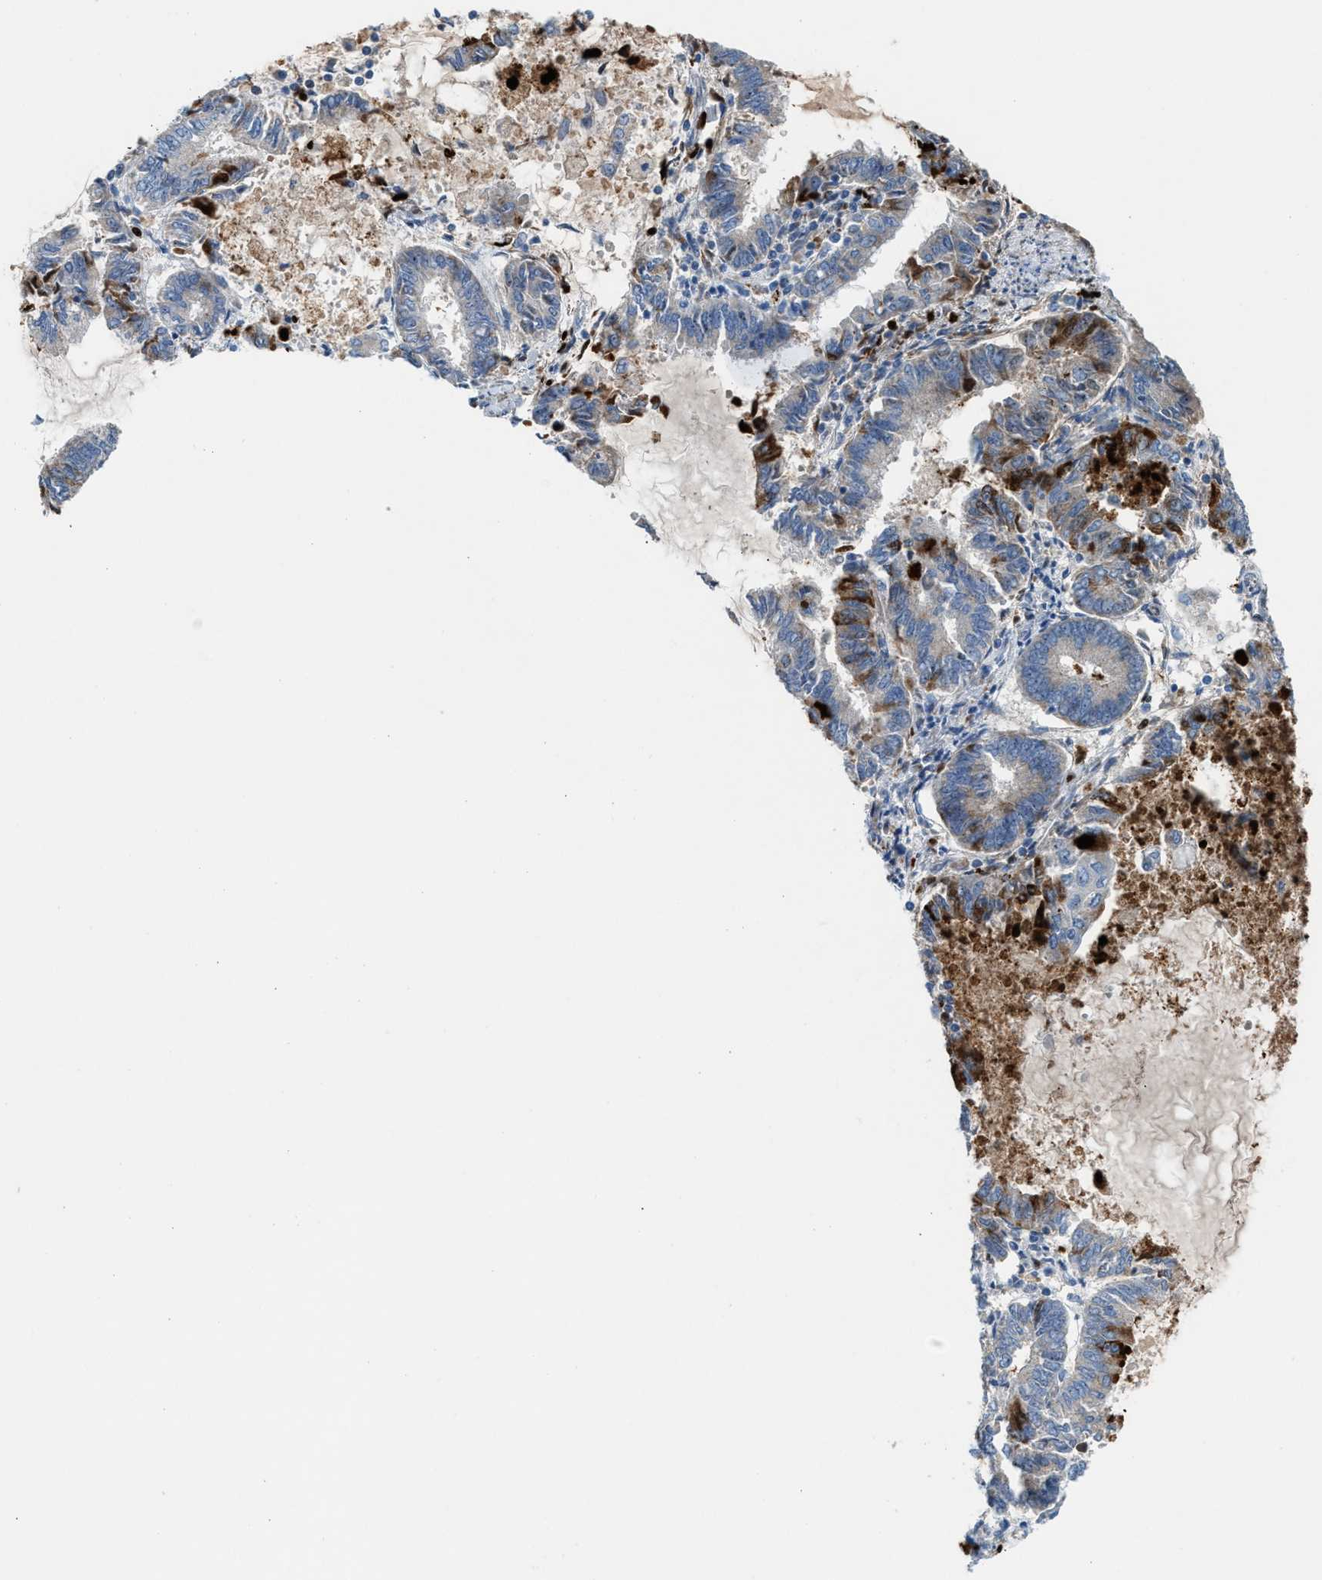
{"staining": {"intensity": "moderate", "quantity": "<25%", "location": "cytoplasmic/membranous"}, "tissue": "endometrial cancer", "cell_type": "Tumor cells", "image_type": "cancer", "snomed": [{"axis": "morphology", "description": "Adenocarcinoma, NOS"}, {"axis": "topography", "description": "Endometrium"}], "caption": "Immunohistochemical staining of human endometrial cancer demonstrates moderate cytoplasmic/membranous protein staining in approximately <25% of tumor cells. The staining was performed using DAB to visualize the protein expression in brown, while the nuclei were stained in blue with hematoxylin (Magnification: 20x).", "gene": "TPH1", "patient": {"sex": "female", "age": 86}}